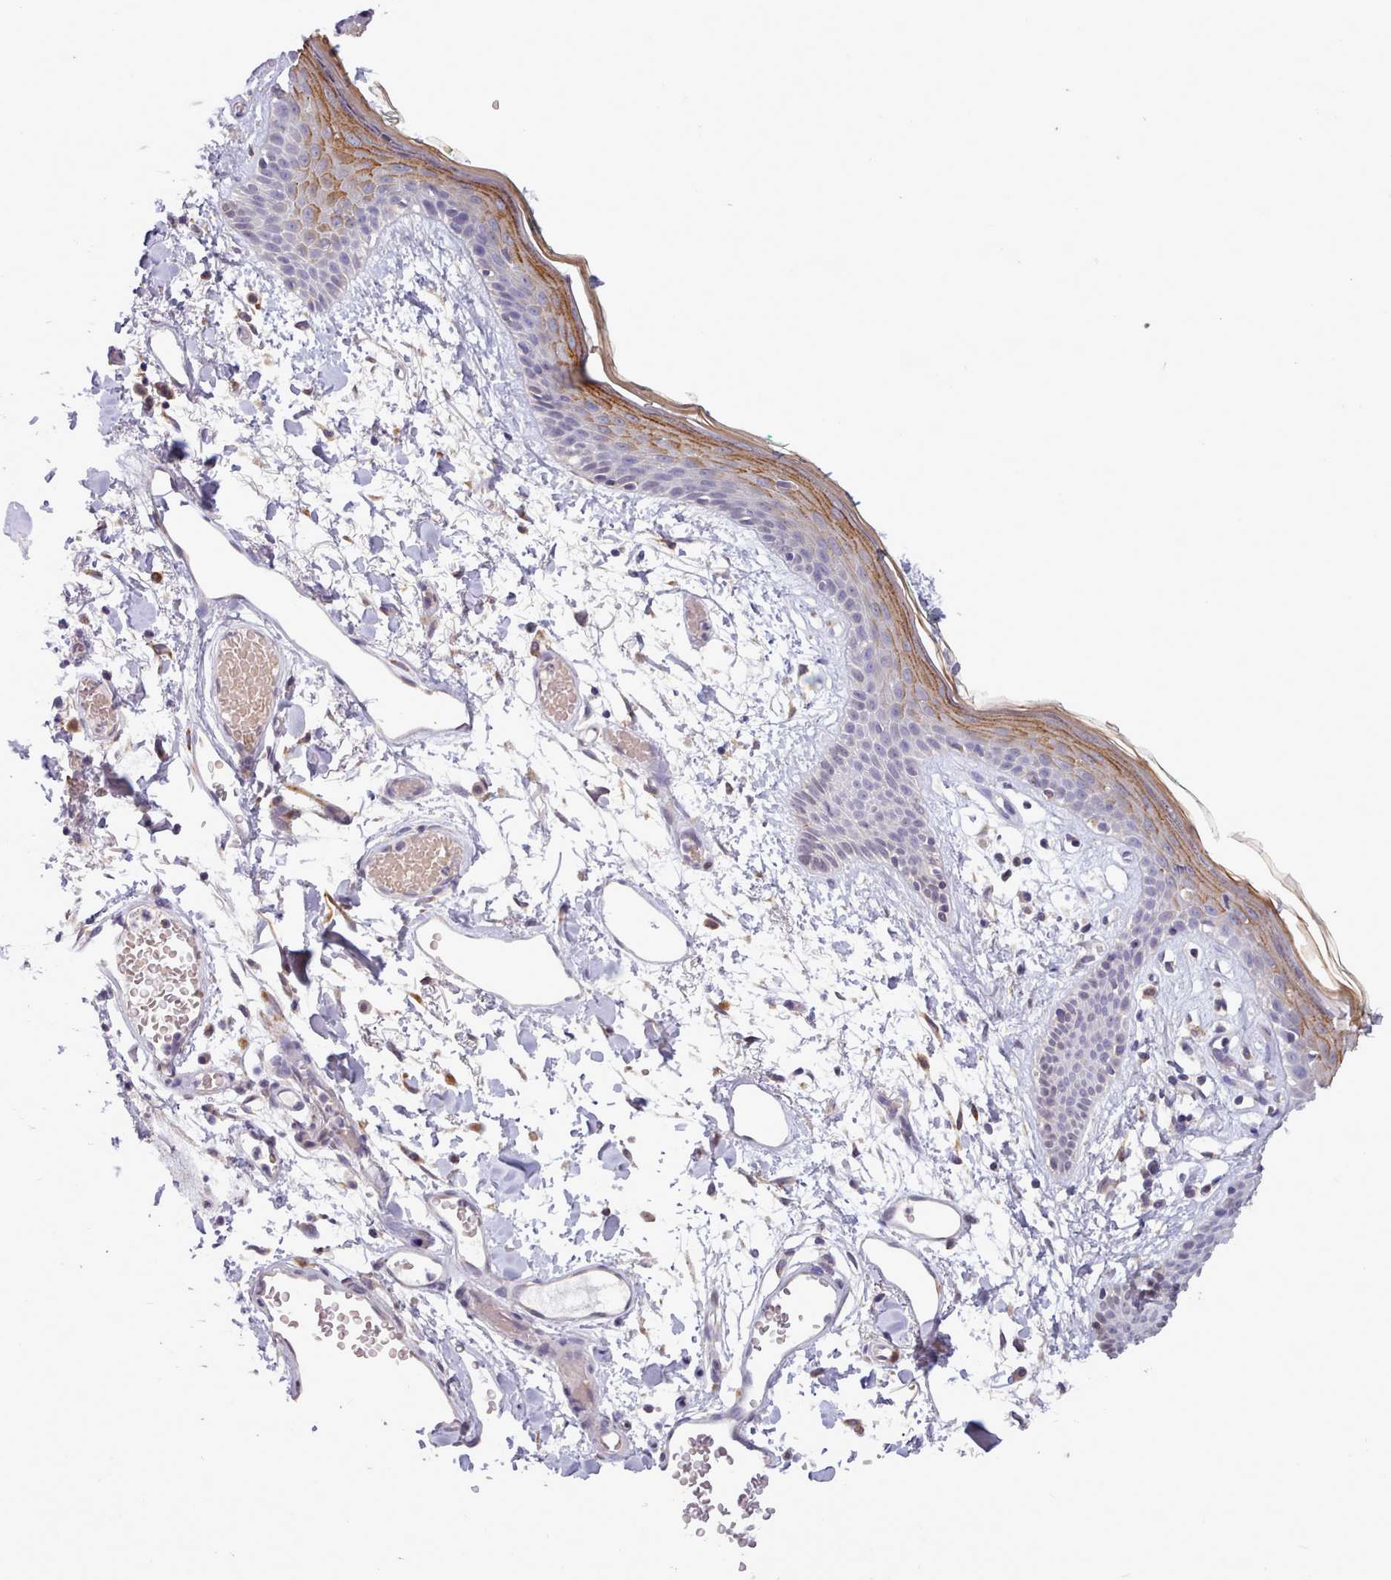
{"staining": {"intensity": "moderate", "quantity": "25%-75%", "location": "cytoplasmic/membranous"}, "tissue": "skin", "cell_type": "Fibroblasts", "image_type": "normal", "snomed": [{"axis": "morphology", "description": "Normal tissue, NOS"}, {"axis": "topography", "description": "Skin"}], "caption": "Immunohistochemistry of normal human skin demonstrates medium levels of moderate cytoplasmic/membranous positivity in approximately 25%-75% of fibroblasts.", "gene": "ARL17A", "patient": {"sex": "male", "age": 79}}